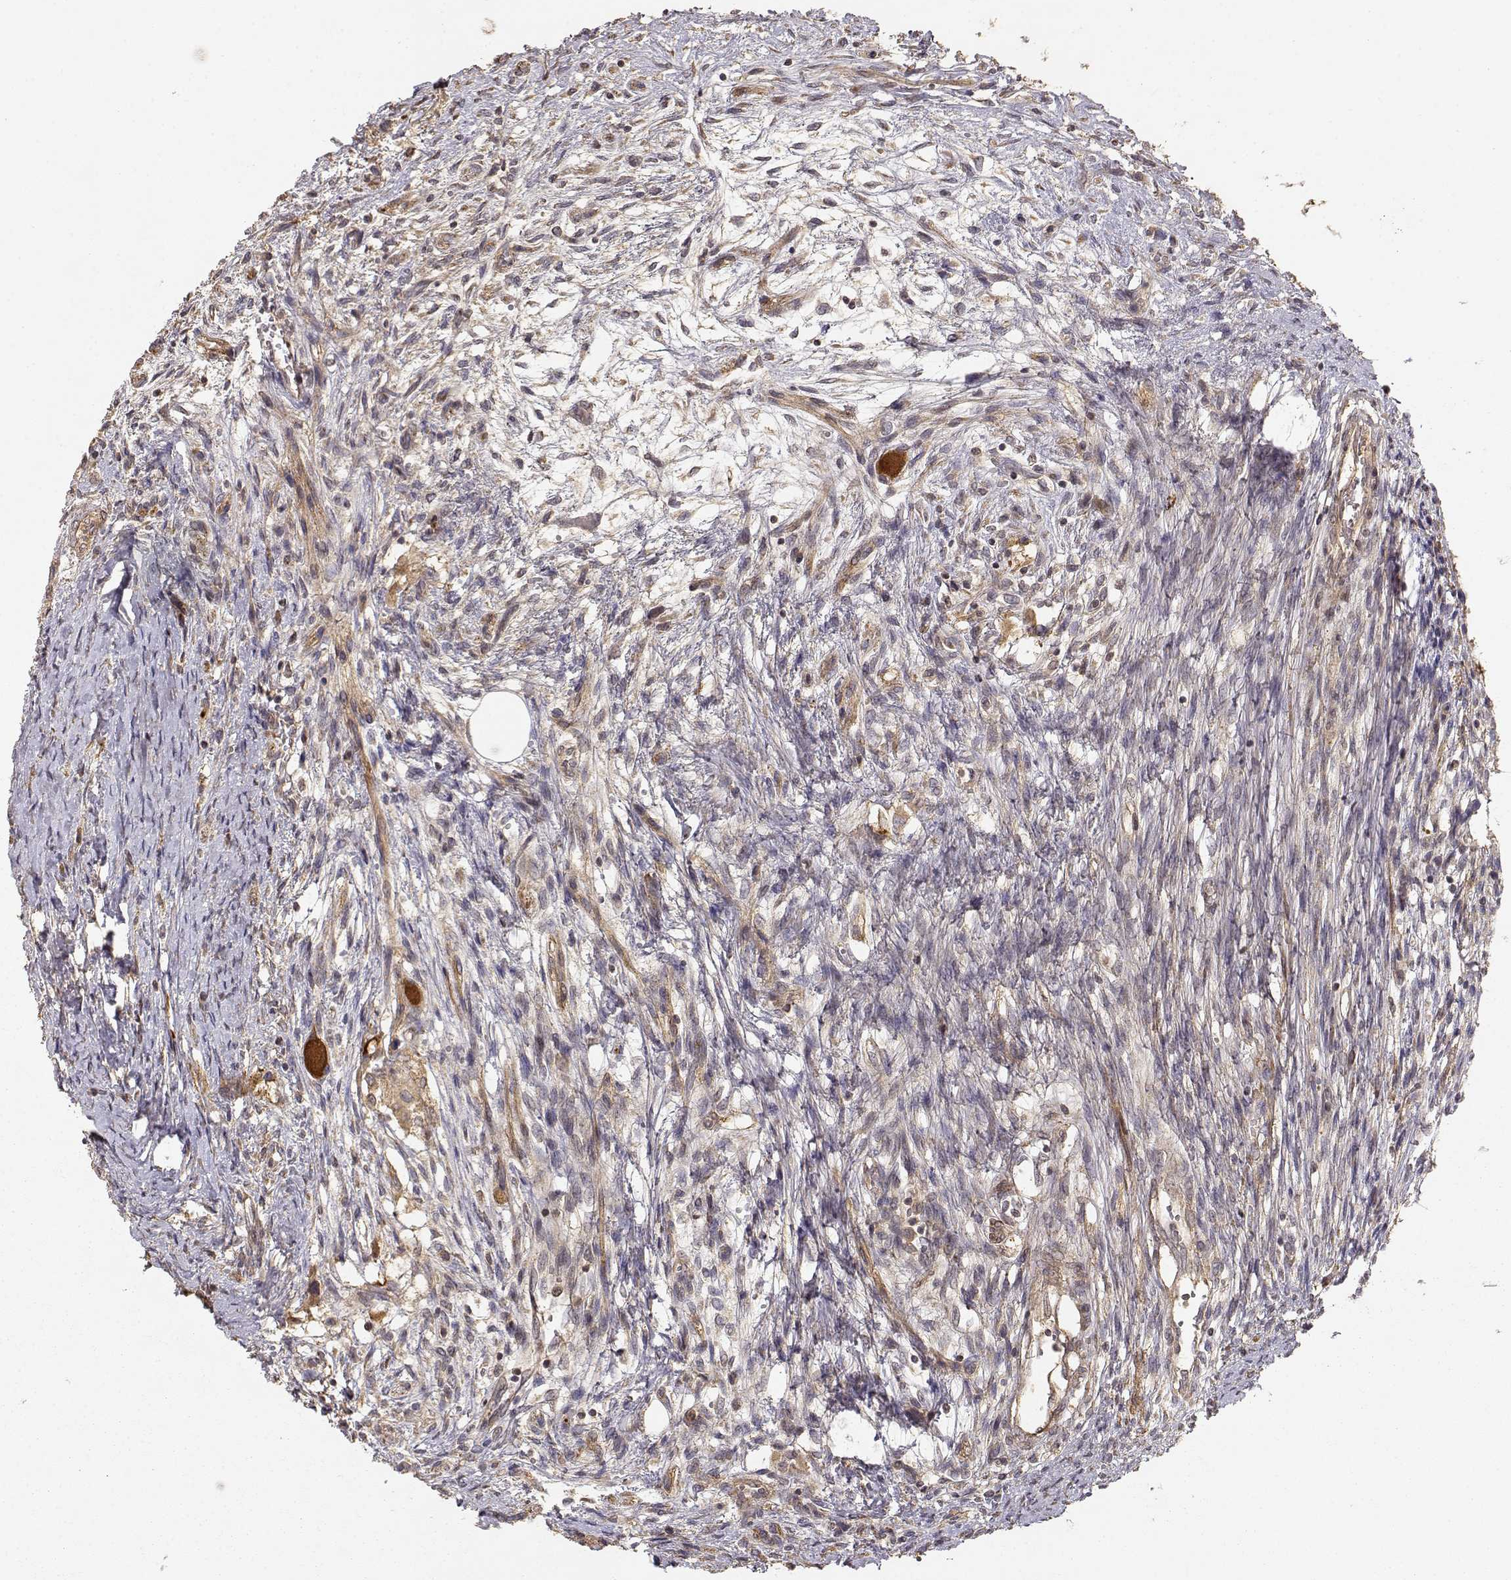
{"staining": {"intensity": "weak", "quantity": ">75%", "location": "cytoplasmic/membranous"}, "tissue": "testis cancer", "cell_type": "Tumor cells", "image_type": "cancer", "snomed": [{"axis": "morphology", "description": "Carcinoma, Embryonal, NOS"}, {"axis": "topography", "description": "Testis"}], "caption": "Testis cancer (embryonal carcinoma) stained with a brown dye displays weak cytoplasmic/membranous positive expression in approximately >75% of tumor cells.", "gene": "PICK1", "patient": {"sex": "male", "age": 37}}